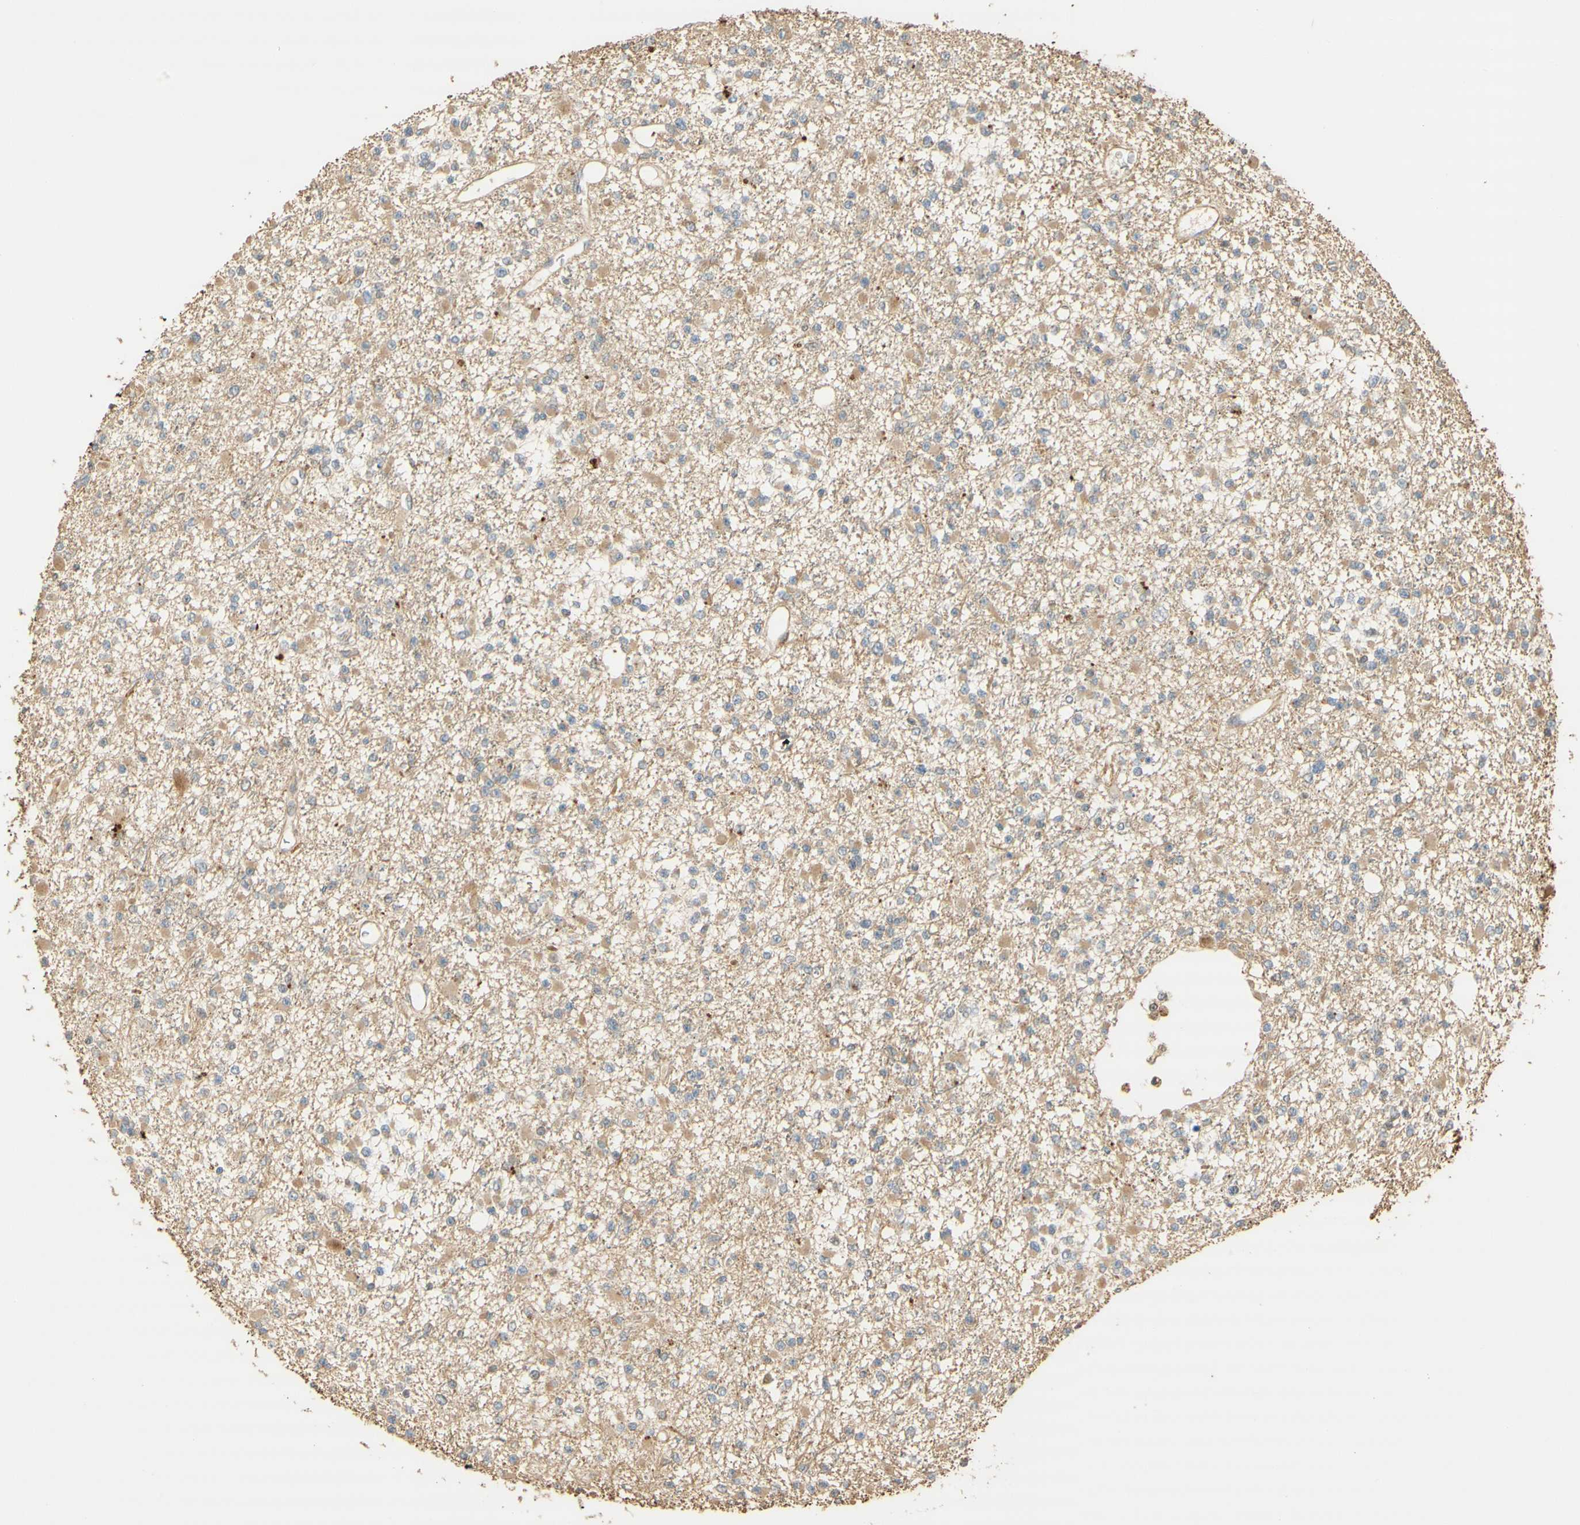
{"staining": {"intensity": "weak", "quantity": ">75%", "location": "cytoplasmic/membranous"}, "tissue": "glioma", "cell_type": "Tumor cells", "image_type": "cancer", "snomed": [{"axis": "morphology", "description": "Glioma, malignant, Low grade"}, {"axis": "topography", "description": "Brain"}], "caption": "A micrograph showing weak cytoplasmic/membranous positivity in about >75% of tumor cells in glioma, as visualized by brown immunohistochemical staining.", "gene": "AGER", "patient": {"sex": "female", "age": 22}}